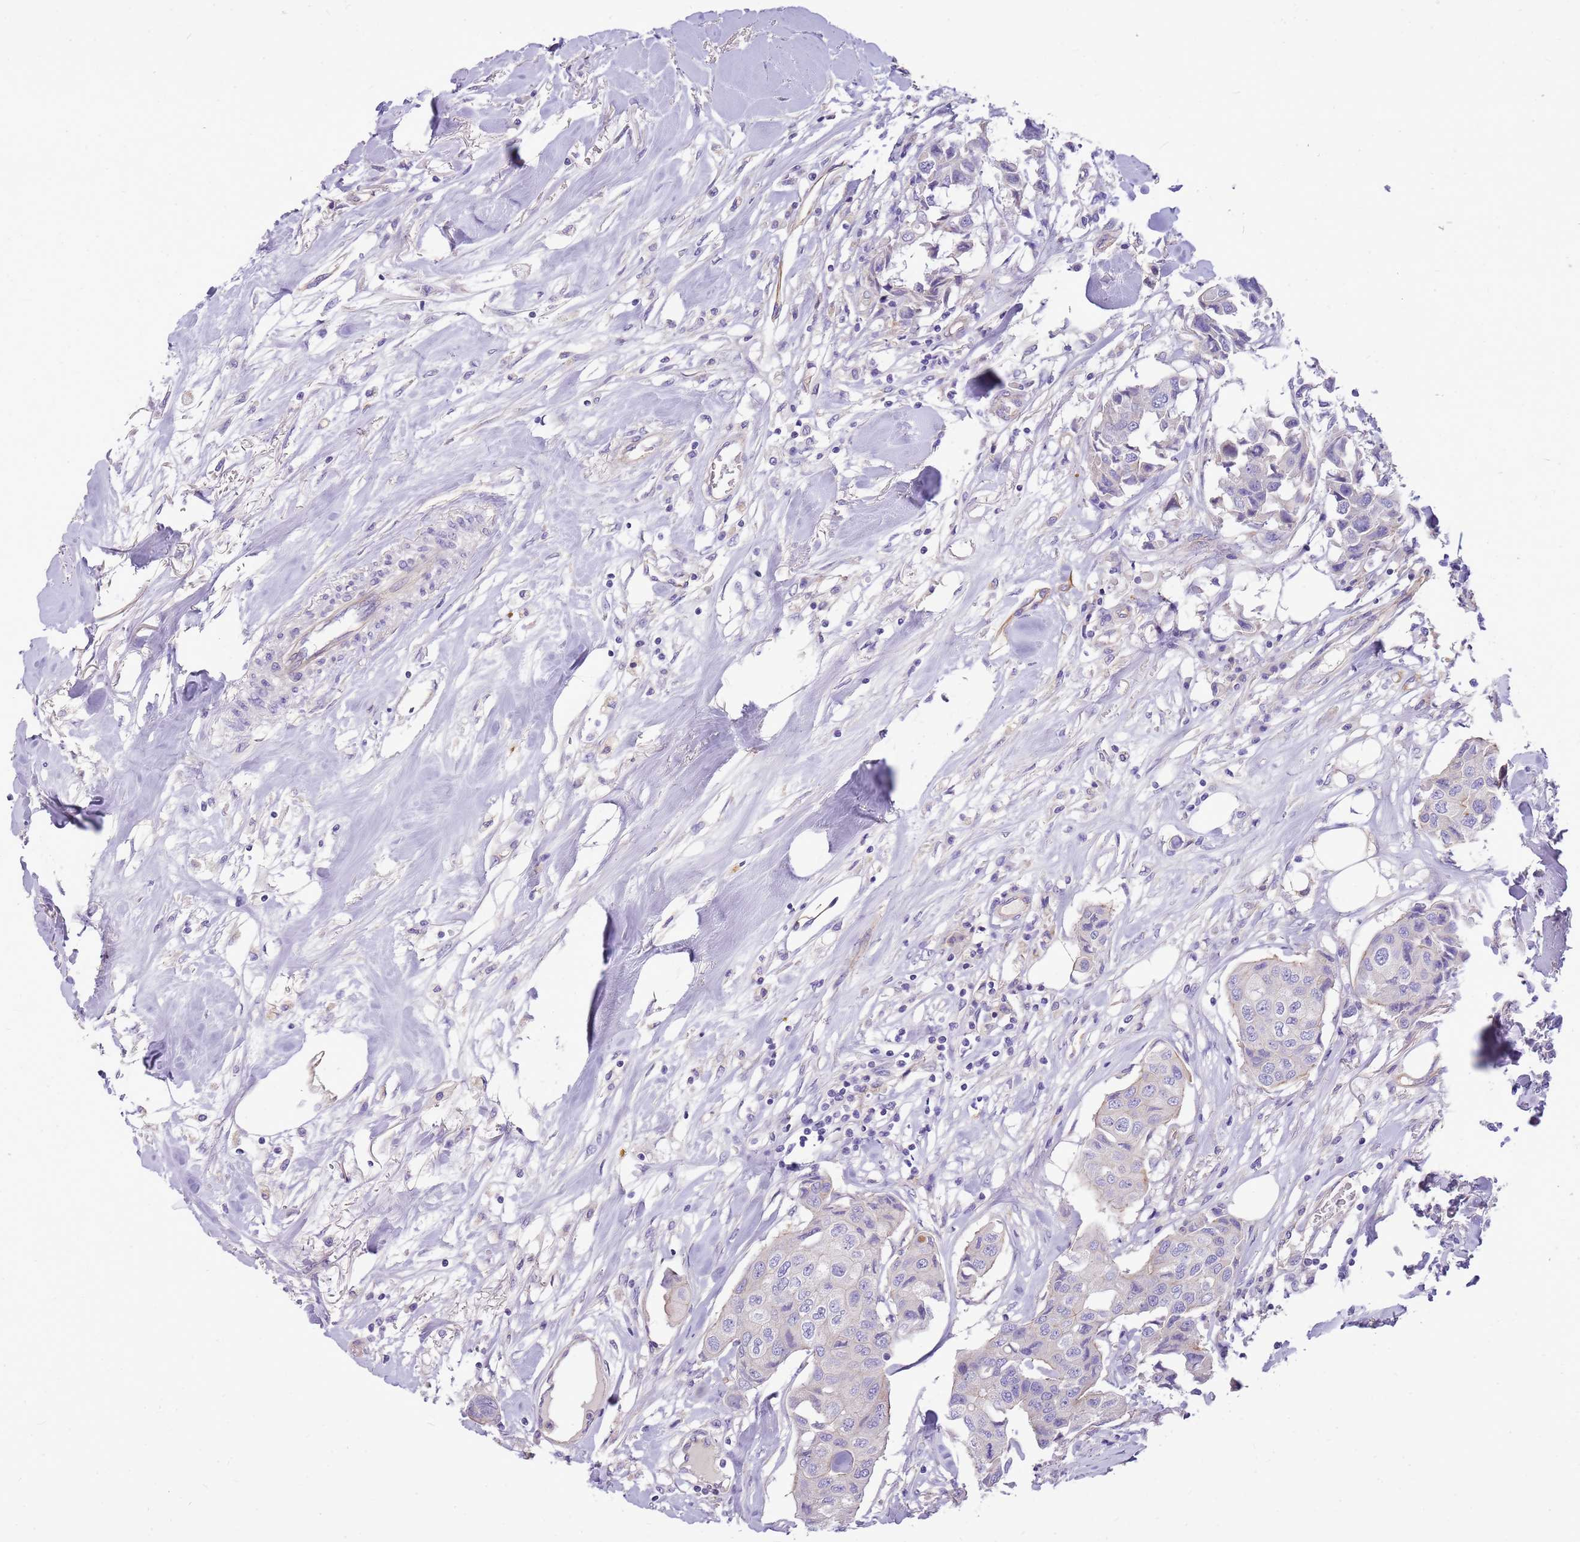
{"staining": {"intensity": "negative", "quantity": "none", "location": "none"}, "tissue": "breast cancer", "cell_type": "Tumor cells", "image_type": "cancer", "snomed": [{"axis": "morphology", "description": "Duct carcinoma"}, {"axis": "topography", "description": "Breast"}], "caption": "Immunohistochemistry of human breast intraductal carcinoma reveals no expression in tumor cells.", "gene": "NTN4", "patient": {"sex": "female", "age": 80}}